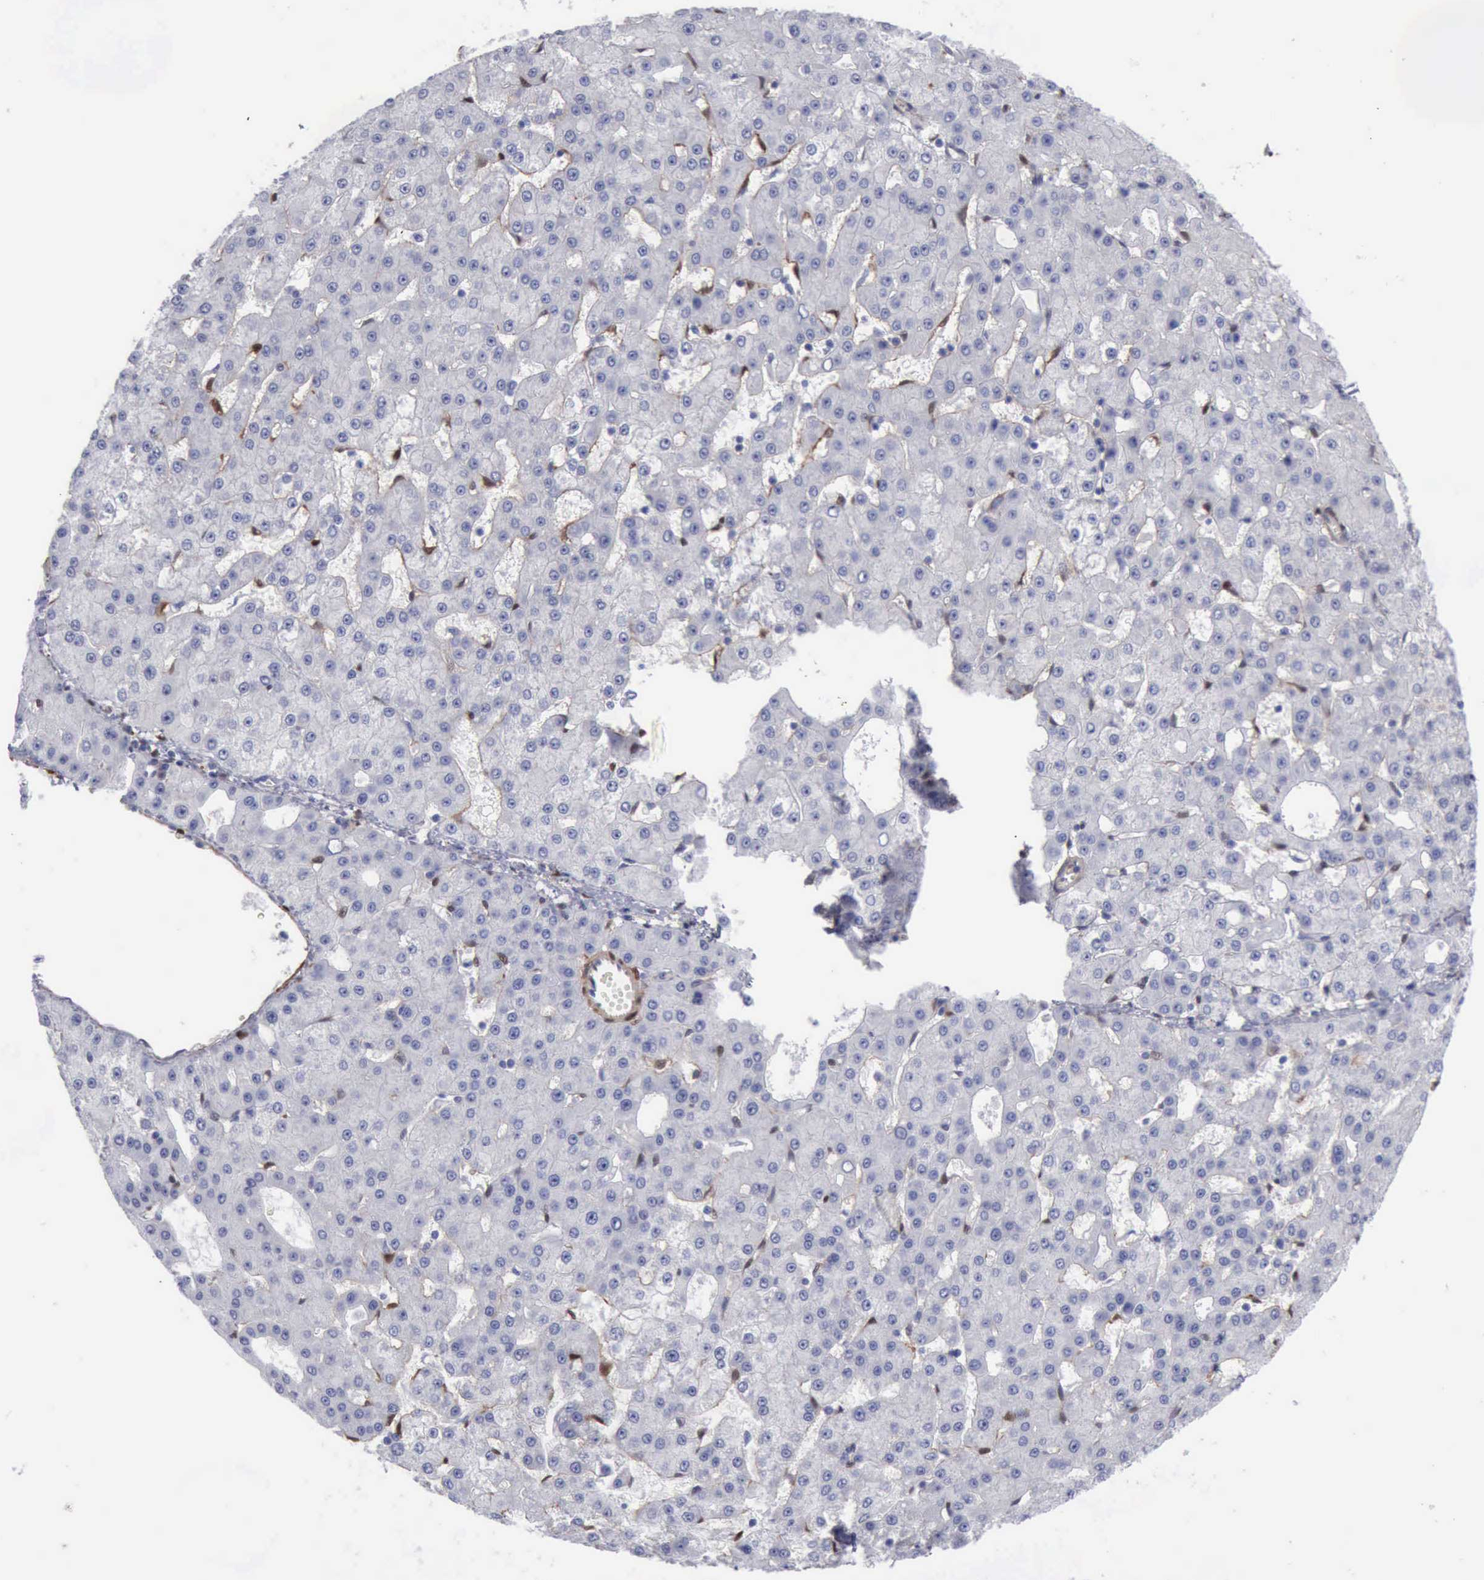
{"staining": {"intensity": "negative", "quantity": "none", "location": "none"}, "tissue": "liver cancer", "cell_type": "Tumor cells", "image_type": "cancer", "snomed": [{"axis": "morphology", "description": "Carcinoma, Hepatocellular, NOS"}, {"axis": "topography", "description": "Liver"}], "caption": "Human liver cancer stained for a protein using immunohistochemistry reveals no positivity in tumor cells.", "gene": "FHL1", "patient": {"sex": "male", "age": 47}}